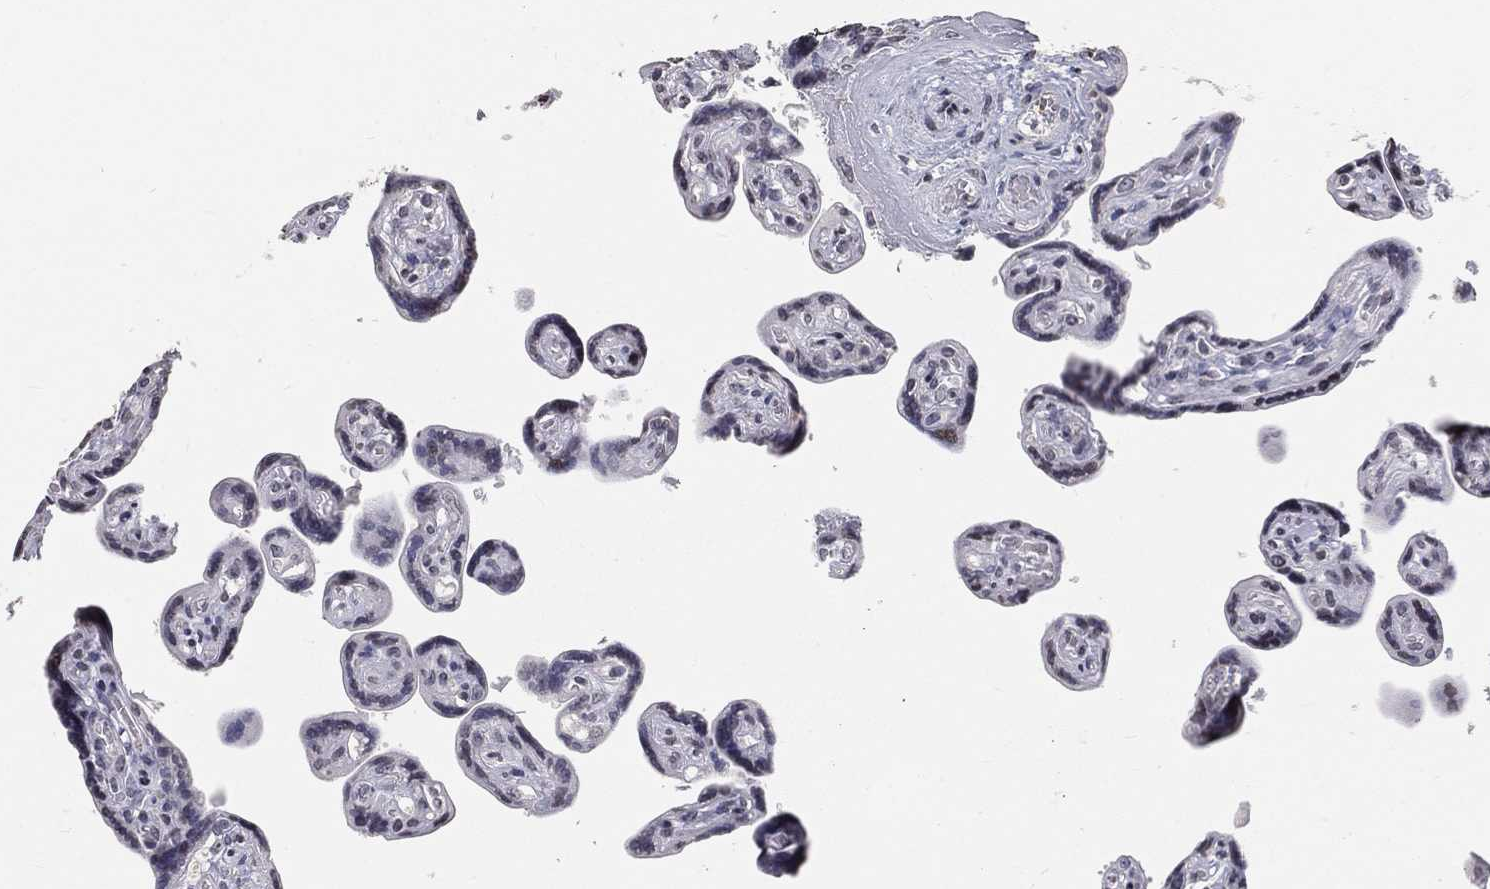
{"staining": {"intensity": "negative", "quantity": "none", "location": "none"}, "tissue": "placenta", "cell_type": "Decidual cells", "image_type": "normal", "snomed": [{"axis": "morphology", "description": "Normal tissue, NOS"}, {"axis": "topography", "description": "Placenta"}], "caption": "High power microscopy histopathology image of an IHC histopathology image of normal placenta, revealing no significant positivity in decidual cells.", "gene": "ARG1", "patient": {"sex": "female", "age": 32}}